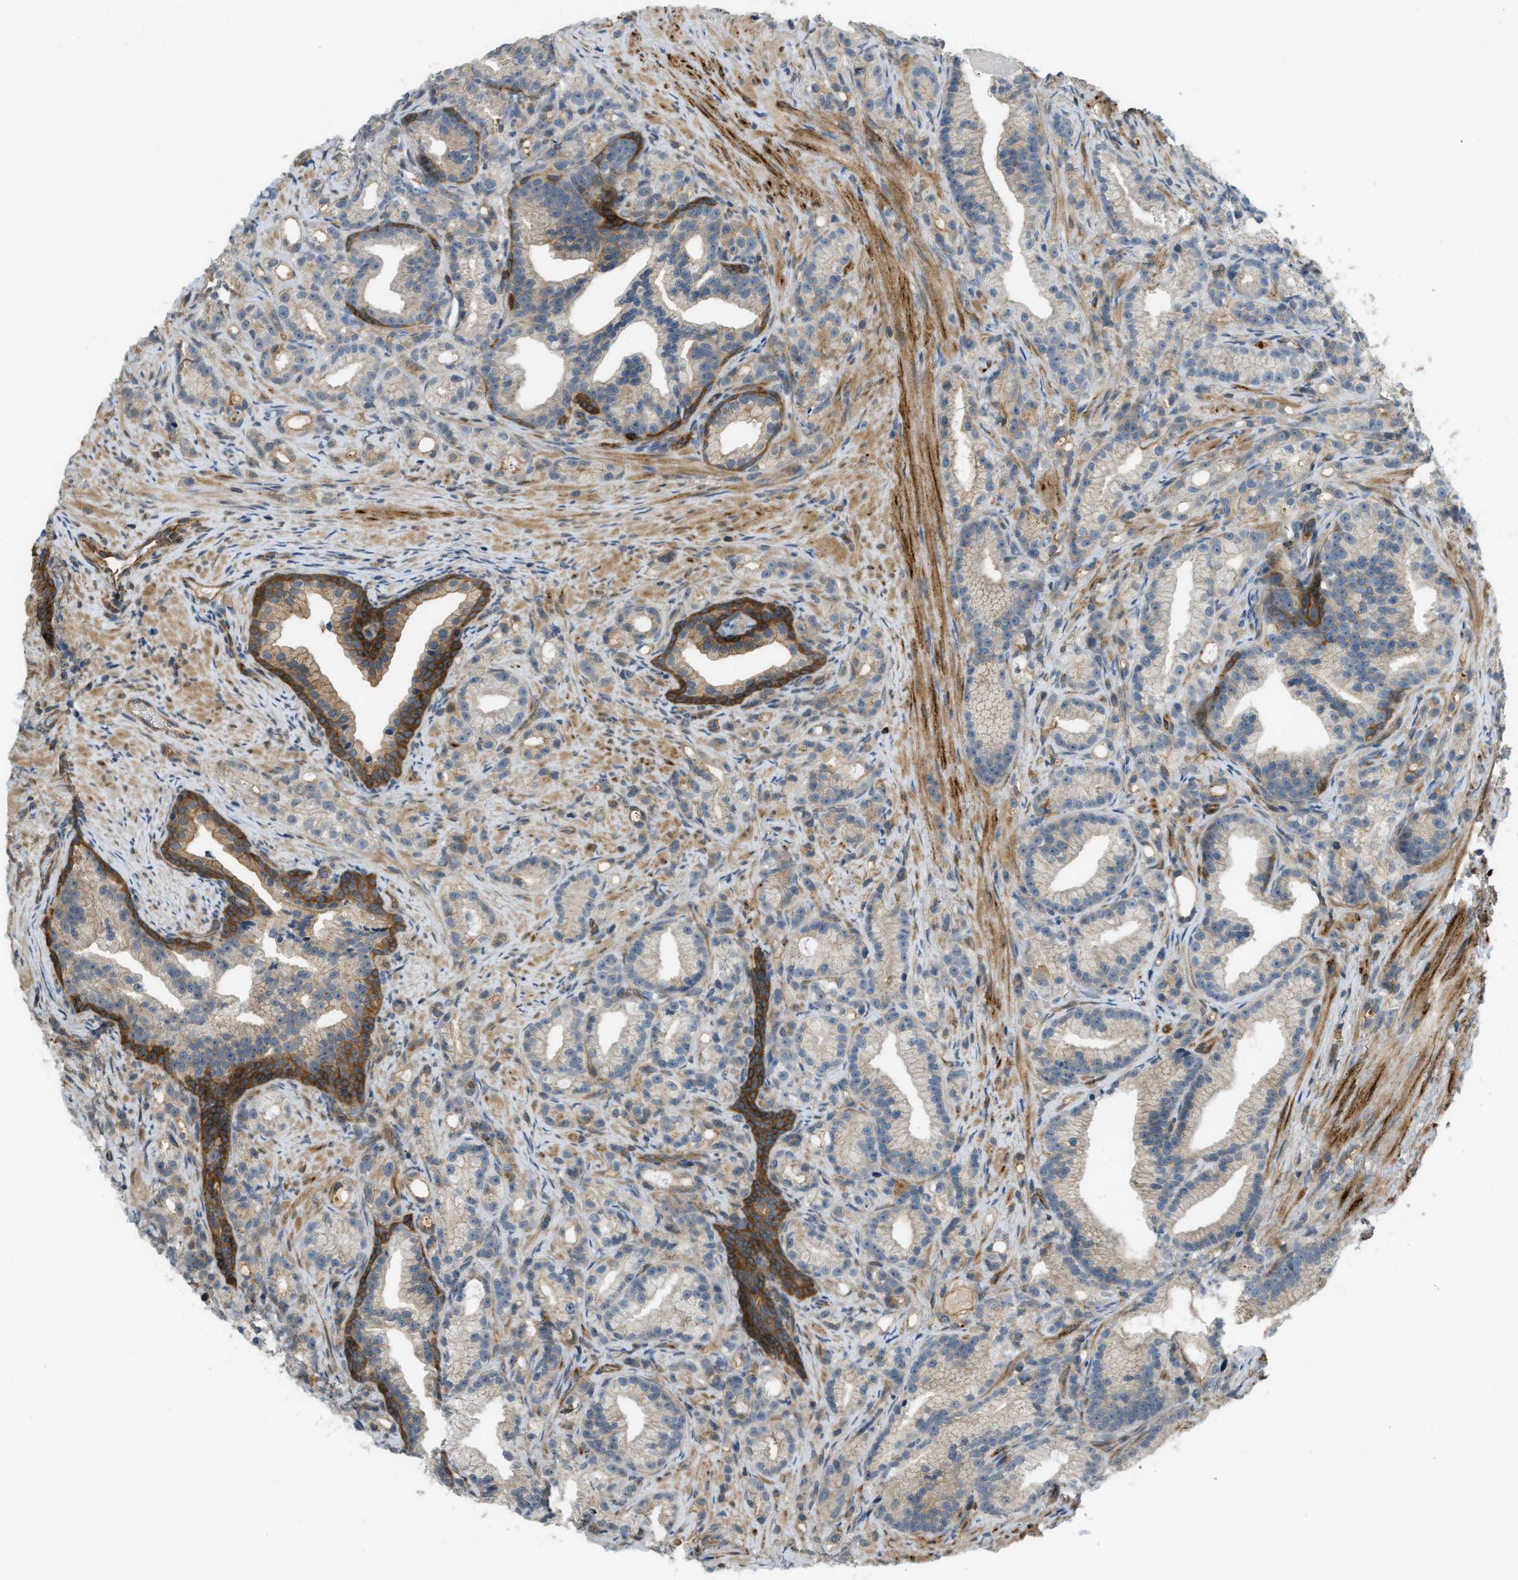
{"staining": {"intensity": "weak", "quantity": "<25%", "location": "cytoplasmic/membranous"}, "tissue": "prostate cancer", "cell_type": "Tumor cells", "image_type": "cancer", "snomed": [{"axis": "morphology", "description": "Adenocarcinoma, Low grade"}, {"axis": "topography", "description": "Prostate"}], "caption": "DAB (3,3'-diaminobenzidine) immunohistochemical staining of human prostate cancer shows no significant positivity in tumor cells.", "gene": "KIAA1671", "patient": {"sex": "male", "age": 89}}